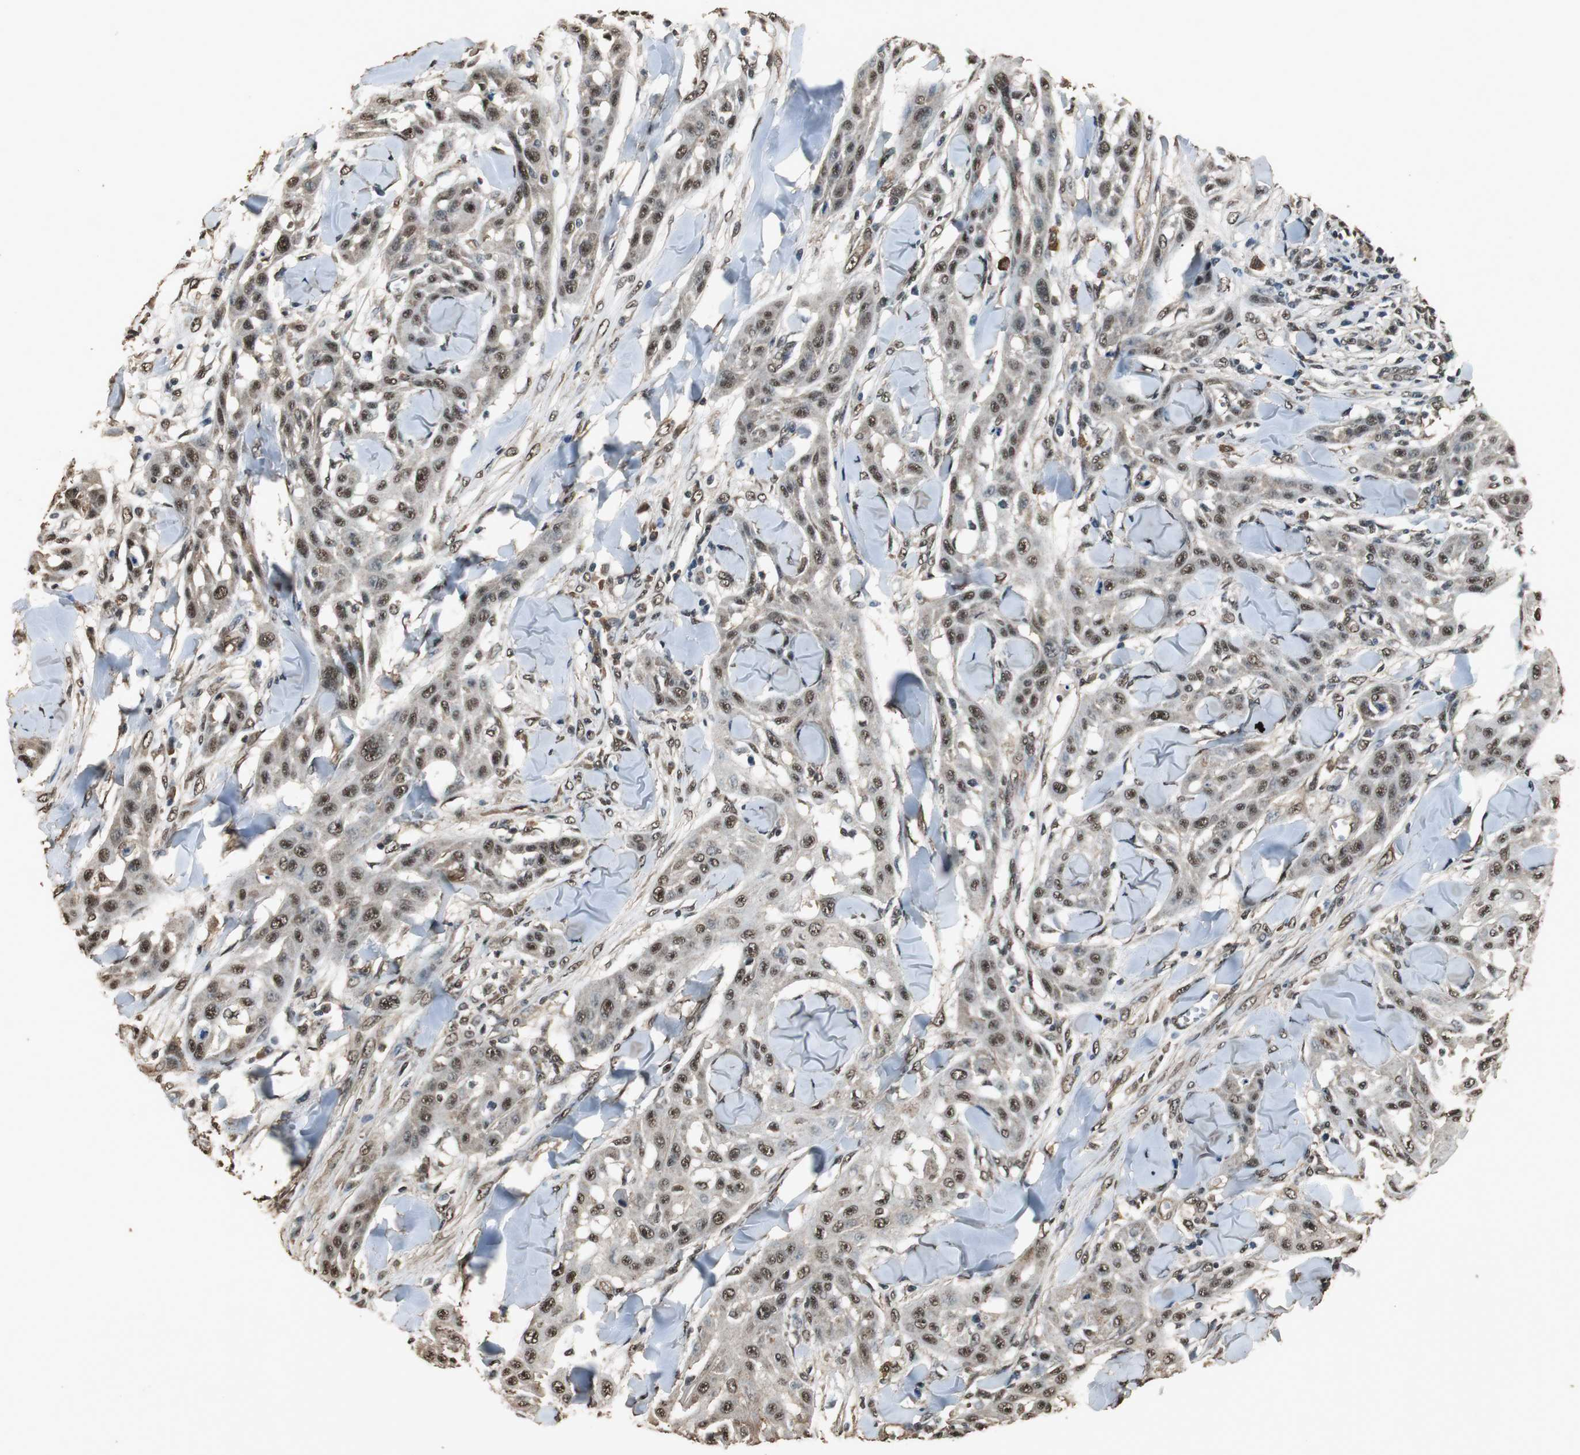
{"staining": {"intensity": "moderate", "quantity": ">75%", "location": "cytoplasmic/membranous,nuclear"}, "tissue": "skin cancer", "cell_type": "Tumor cells", "image_type": "cancer", "snomed": [{"axis": "morphology", "description": "Squamous cell carcinoma, NOS"}, {"axis": "topography", "description": "Skin"}], "caption": "Immunohistochemical staining of human squamous cell carcinoma (skin) reveals medium levels of moderate cytoplasmic/membranous and nuclear positivity in about >75% of tumor cells.", "gene": "PPP1R13B", "patient": {"sex": "male", "age": 24}}